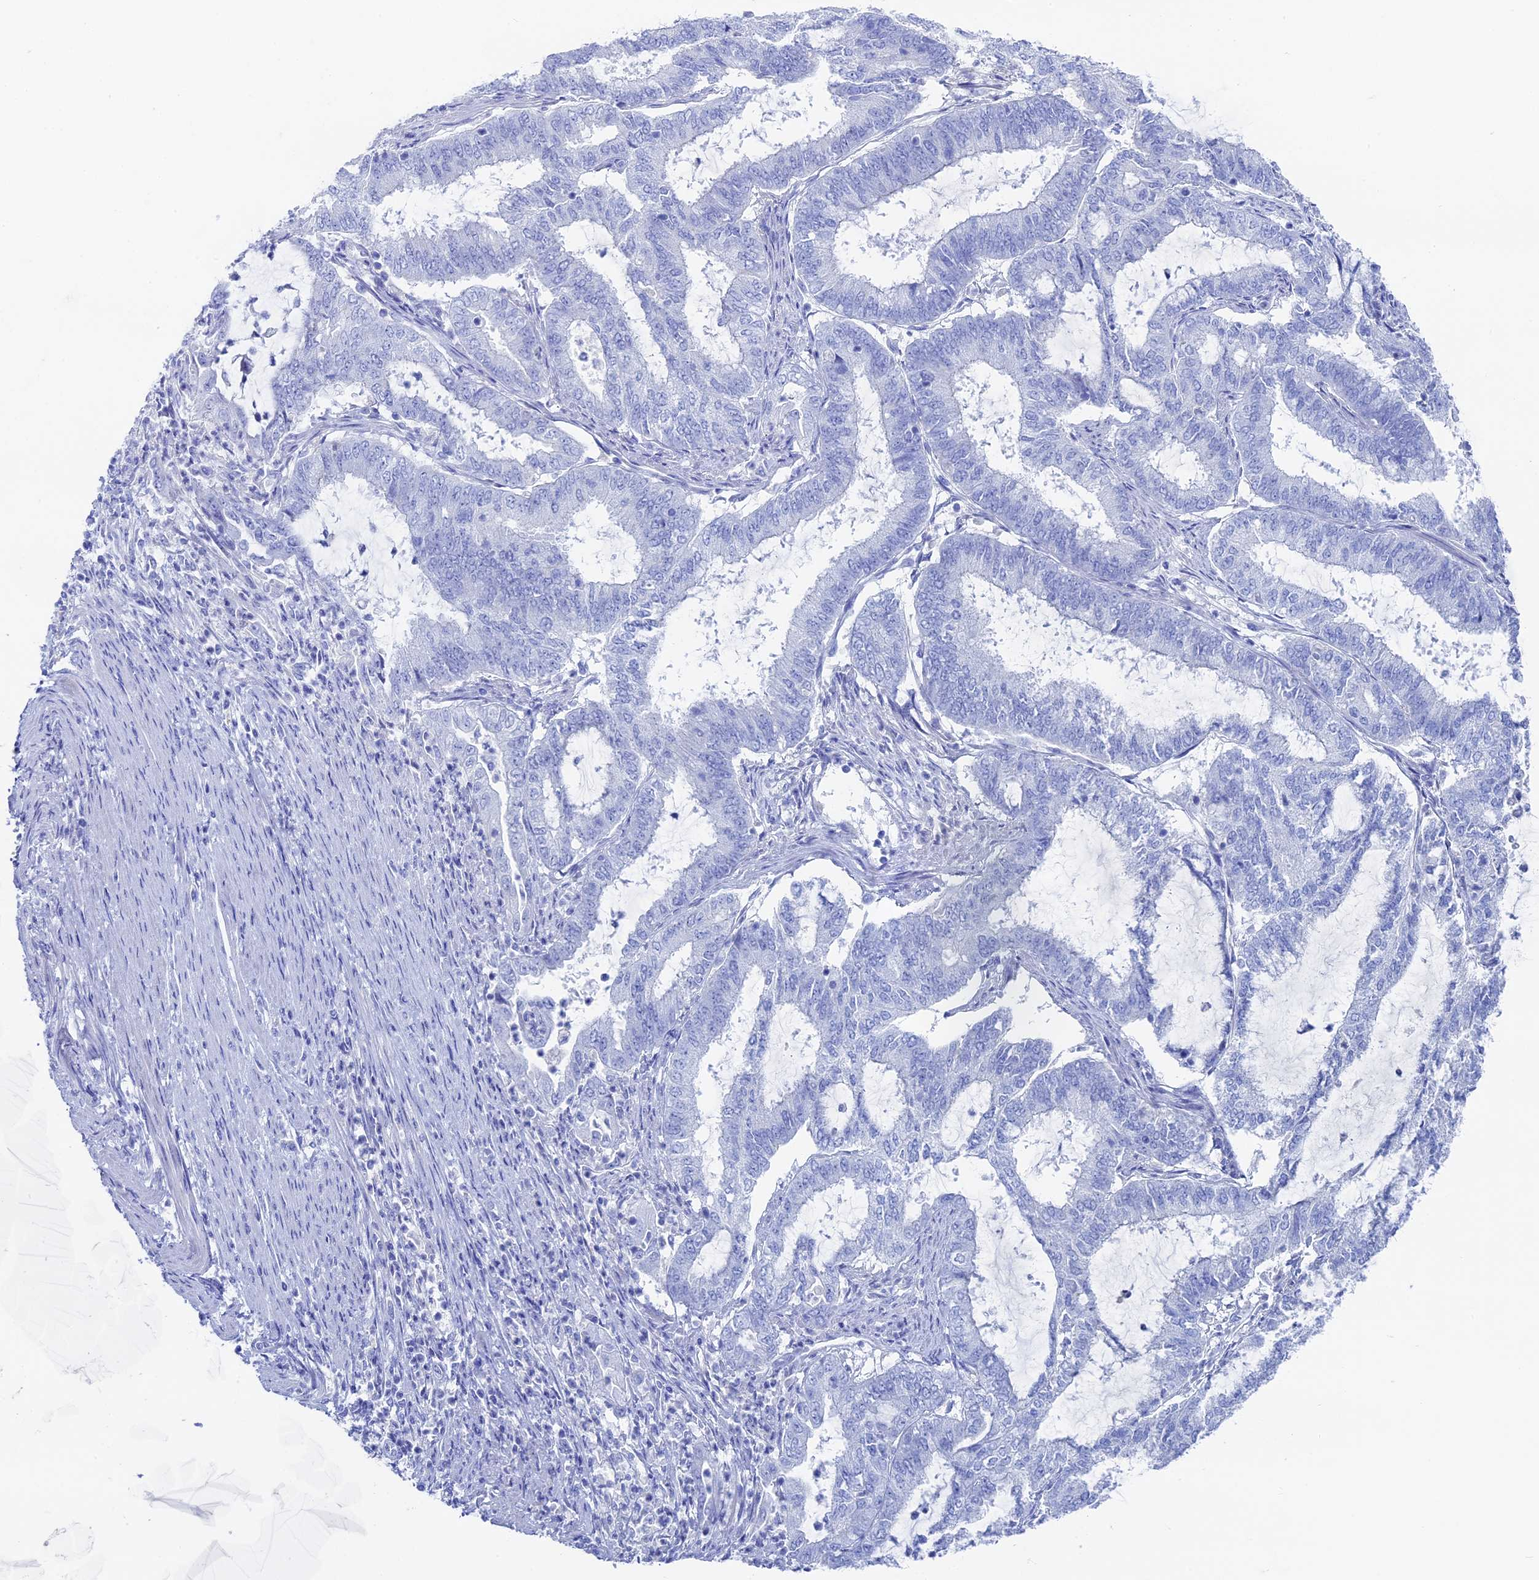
{"staining": {"intensity": "negative", "quantity": "none", "location": "none"}, "tissue": "endometrial cancer", "cell_type": "Tumor cells", "image_type": "cancer", "snomed": [{"axis": "morphology", "description": "Adenocarcinoma, NOS"}, {"axis": "topography", "description": "Endometrium"}], "caption": "Image shows no significant protein staining in tumor cells of adenocarcinoma (endometrial).", "gene": "UNC119", "patient": {"sex": "female", "age": 51}}